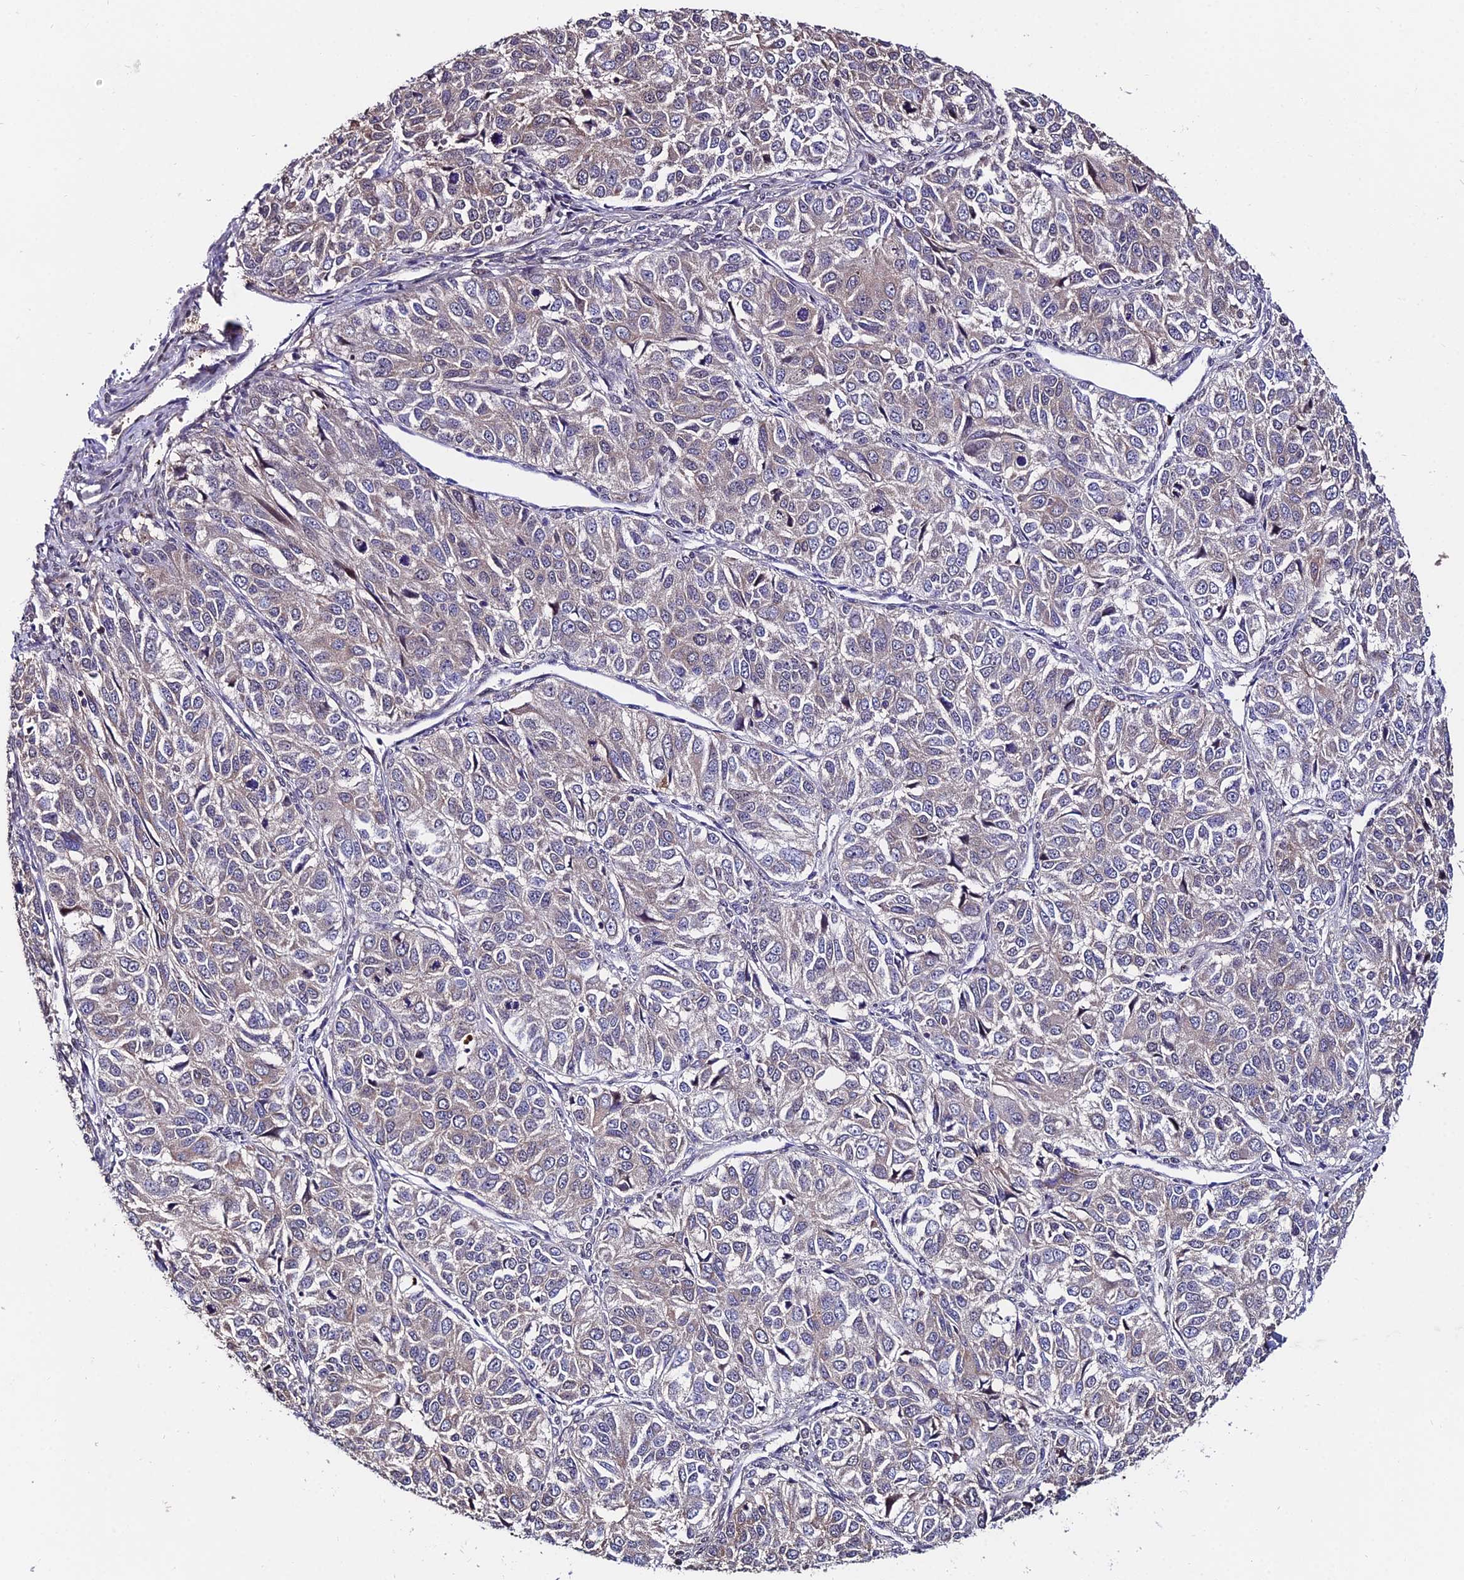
{"staining": {"intensity": "weak", "quantity": "25%-75%", "location": "cytoplasmic/membranous"}, "tissue": "ovarian cancer", "cell_type": "Tumor cells", "image_type": "cancer", "snomed": [{"axis": "morphology", "description": "Carcinoma, endometroid"}, {"axis": "topography", "description": "Ovary"}], "caption": "Immunohistochemical staining of ovarian cancer displays low levels of weak cytoplasmic/membranous positivity in approximately 25%-75% of tumor cells.", "gene": "INPP4A", "patient": {"sex": "female", "age": 51}}